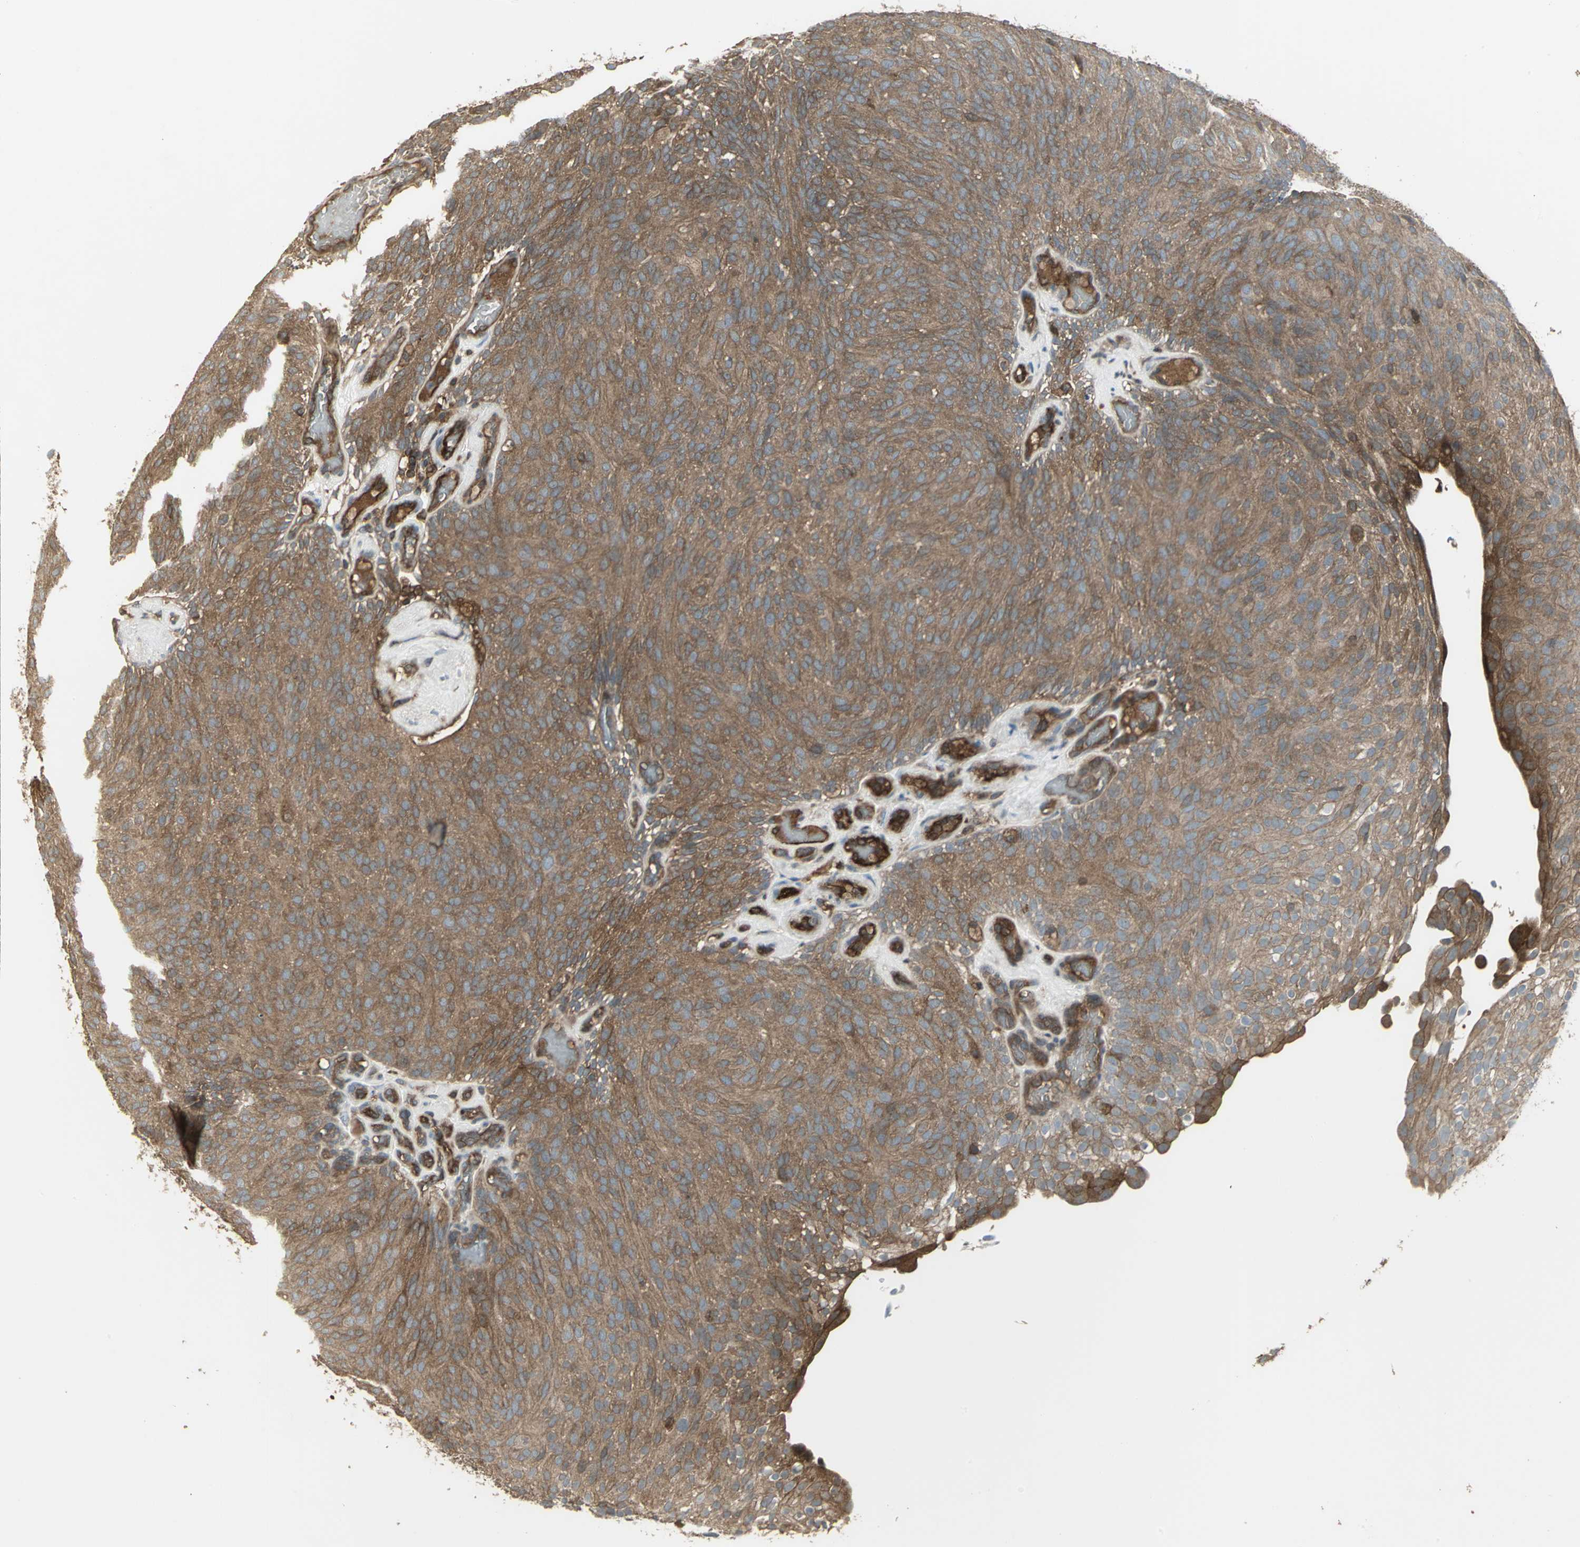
{"staining": {"intensity": "moderate", "quantity": ">75%", "location": "cytoplasmic/membranous"}, "tissue": "urothelial cancer", "cell_type": "Tumor cells", "image_type": "cancer", "snomed": [{"axis": "morphology", "description": "Urothelial carcinoma, Low grade"}, {"axis": "topography", "description": "Urinary bladder"}], "caption": "IHC (DAB (3,3'-diaminobenzidine)) staining of urothelial cancer reveals moderate cytoplasmic/membranous protein staining in about >75% of tumor cells.", "gene": "PRXL2B", "patient": {"sex": "male", "age": 78}}